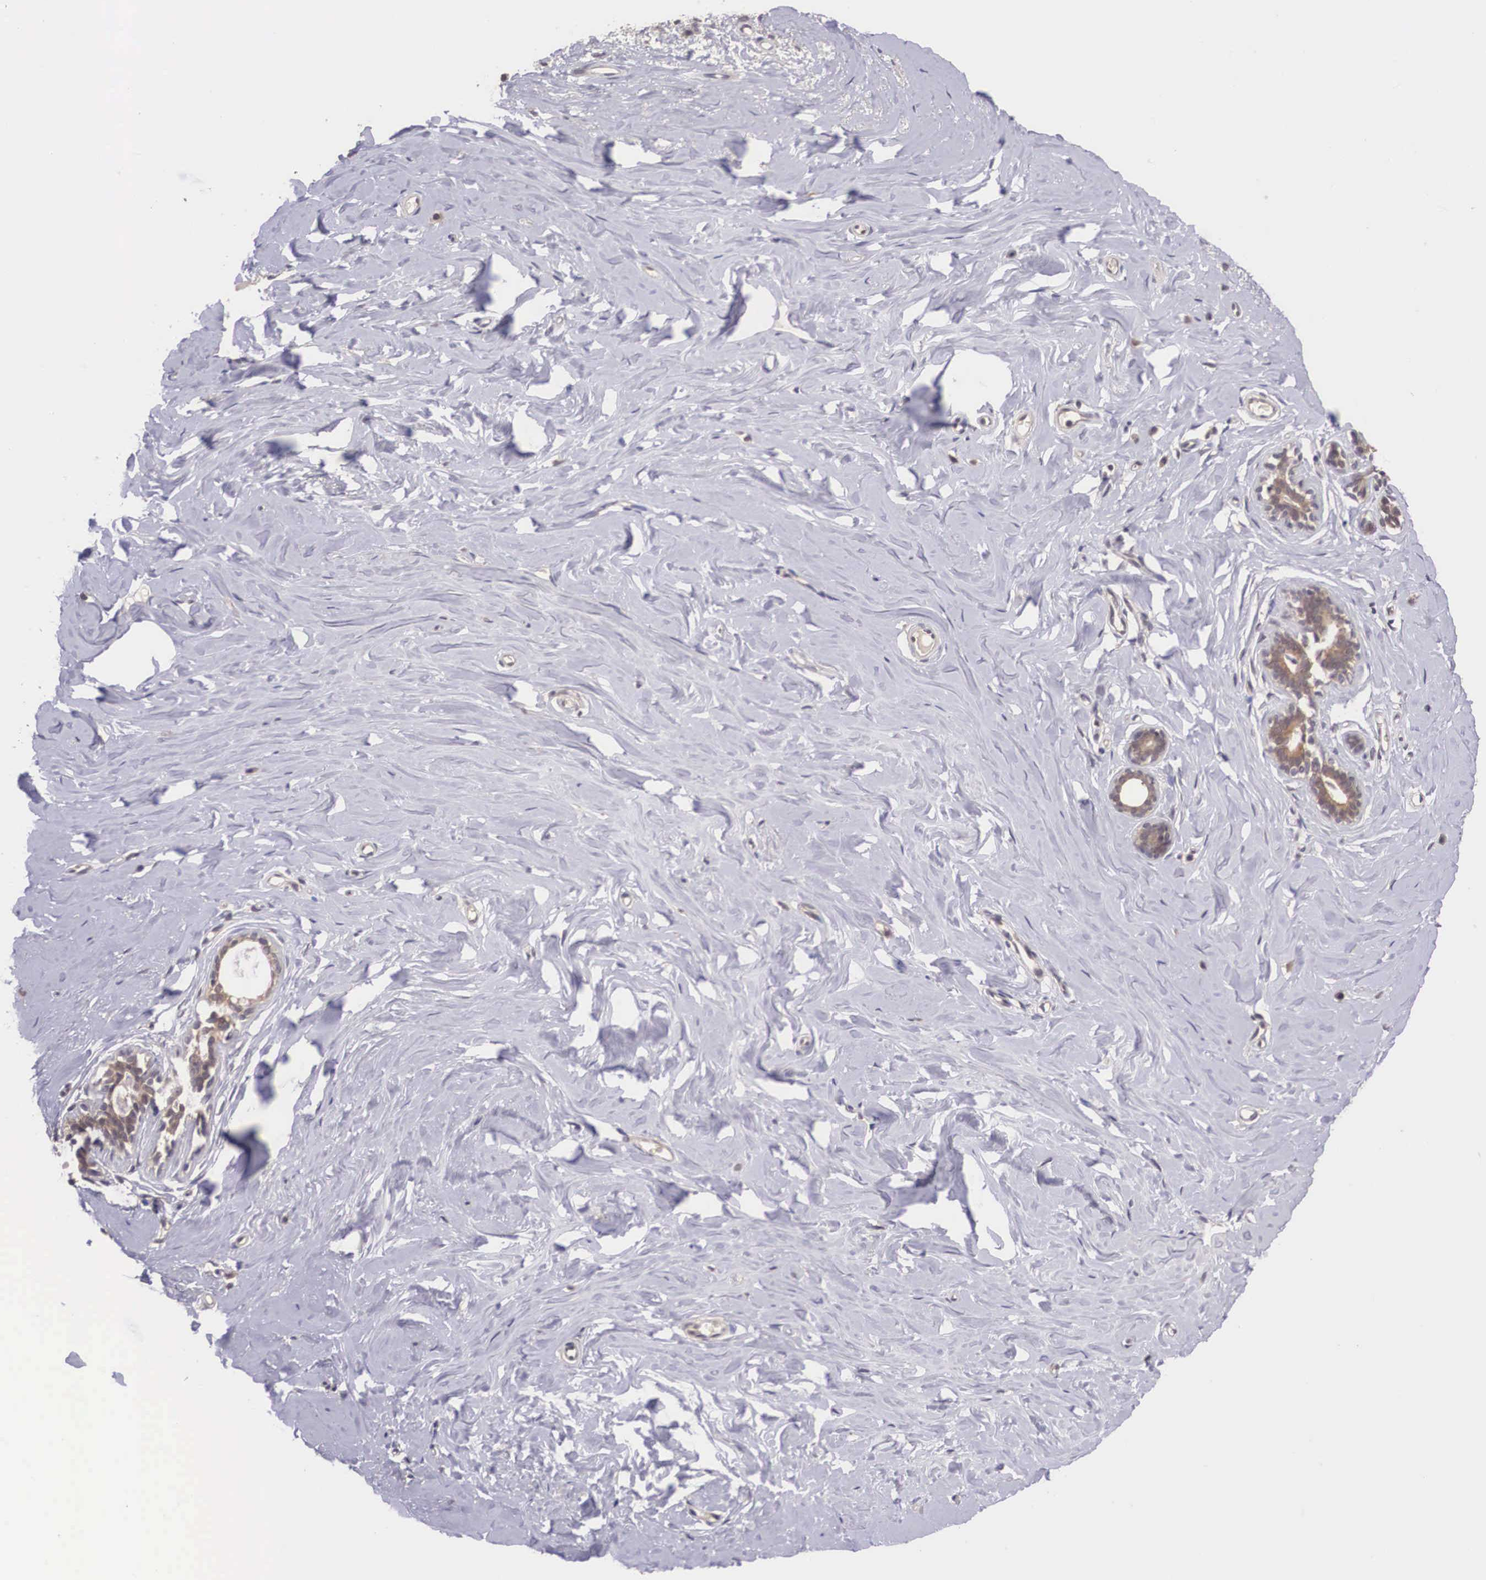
{"staining": {"intensity": "negative", "quantity": "none", "location": "none"}, "tissue": "breast", "cell_type": "Adipocytes", "image_type": "normal", "snomed": [{"axis": "morphology", "description": "Normal tissue, NOS"}, {"axis": "topography", "description": "Breast"}], "caption": "High power microscopy micrograph of an IHC histopathology image of benign breast, revealing no significant staining in adipocytes. (DAB (3,3'-diaminobenzidine) immunohistochemistry with hematoxylin counter stain).", "gene": "VASH1", "patient": {"sex": "female", "age": 45}}